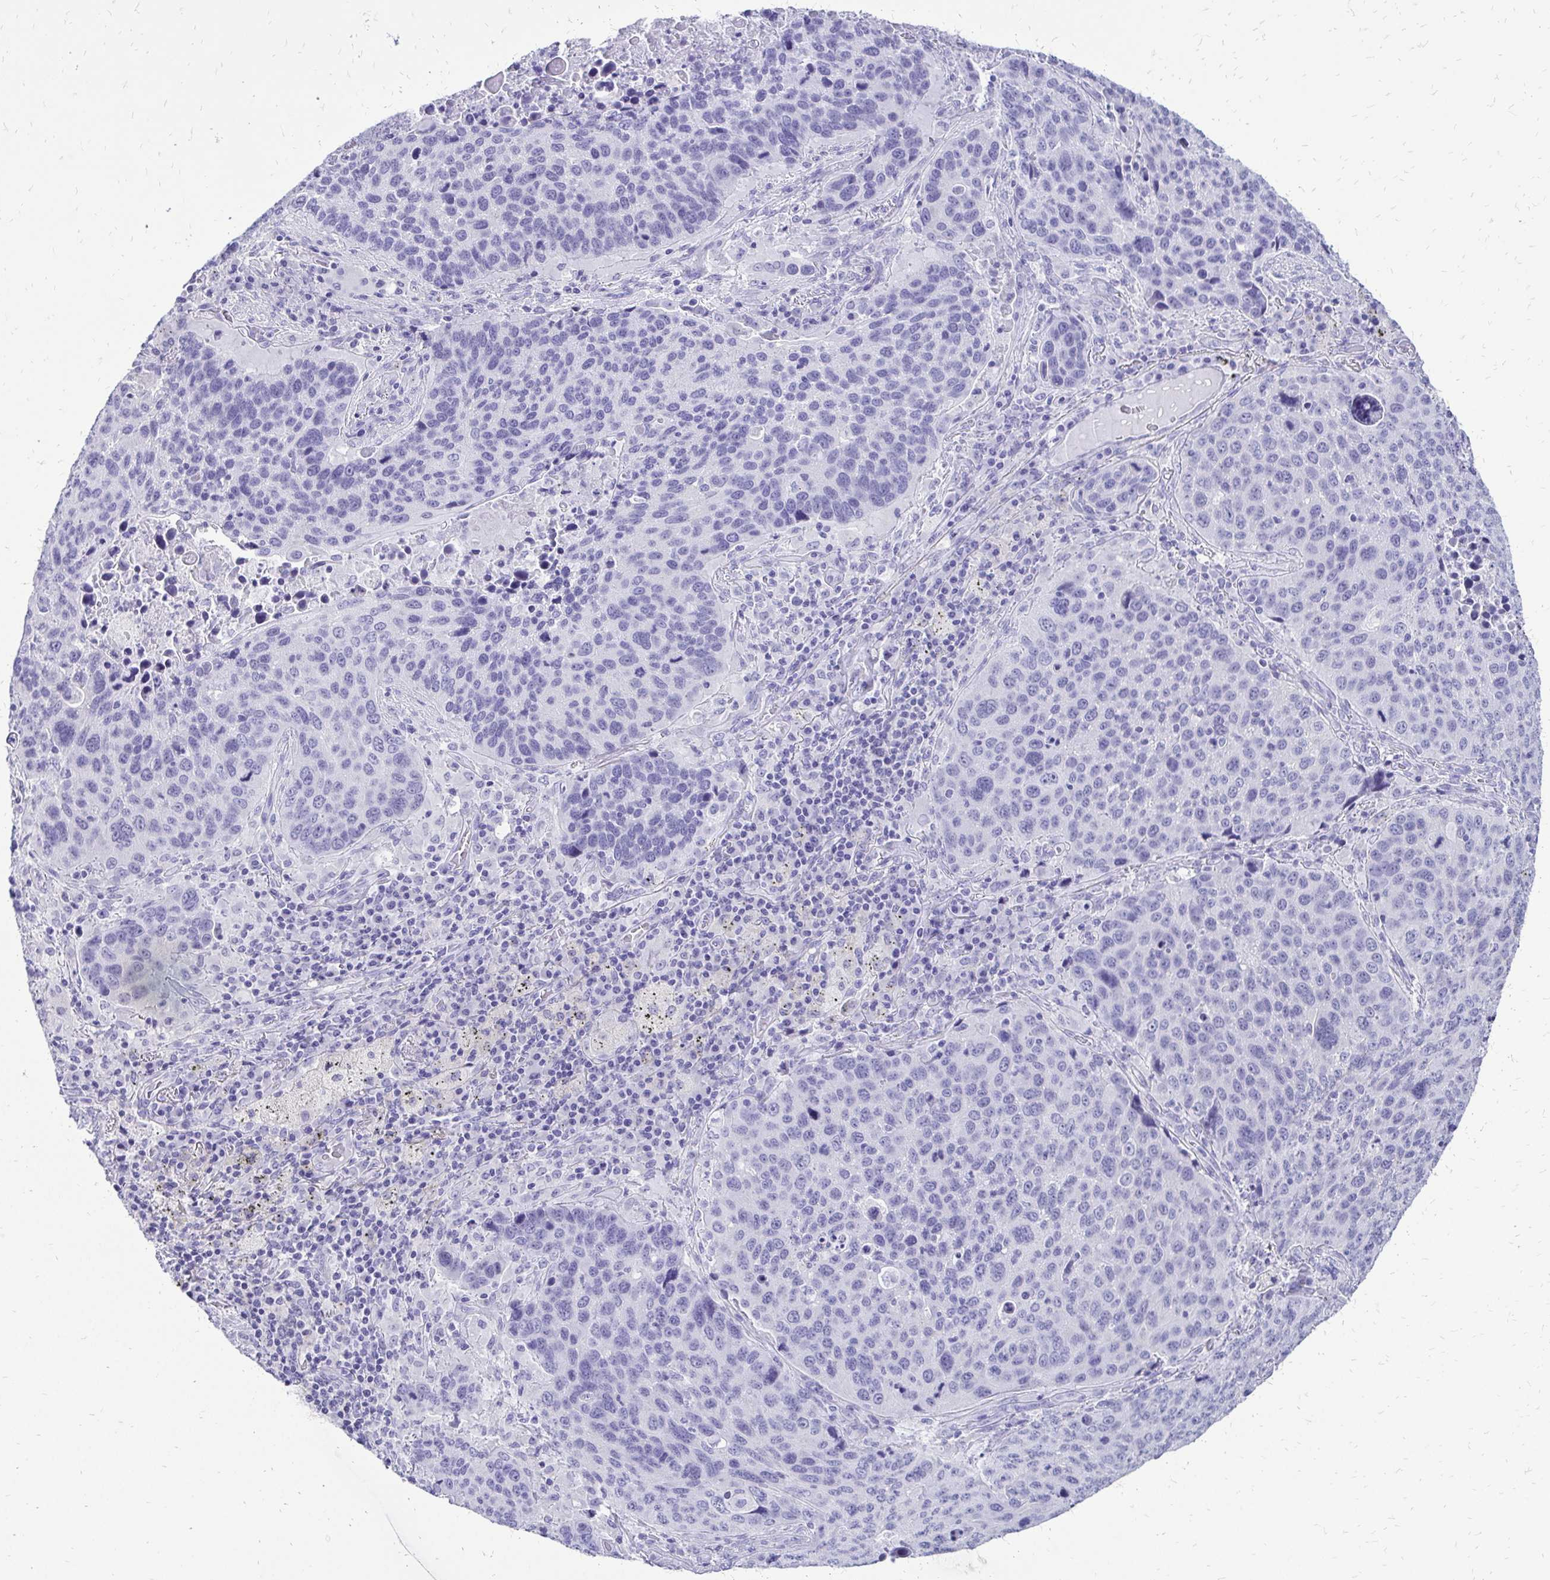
{"staining": {"intensity": "negative", "quantity": "none", "location": "none"}, "tissue": "lung cancer", "cell_type": "Tumor cells", "image_type": "cancer", "snomed": [{"axis": "morphology", "description": "Squamous cell carcinoma, NOS"}, {"axis": "topography", "description": "Lung"}], "caption": "A histopathology image of human lung cancer (squamous cell carcinoma) is negative for staining in tumor cells. The staining was performed using DAB (3,3'-diaminobenzidine) to visualize the protein expression in brown, while the nuclei were stained in blue with hematoxylin (Magnification: 20x).", "gene": "SLC32A1", "patient": {"sex": "male", "age": 68}}